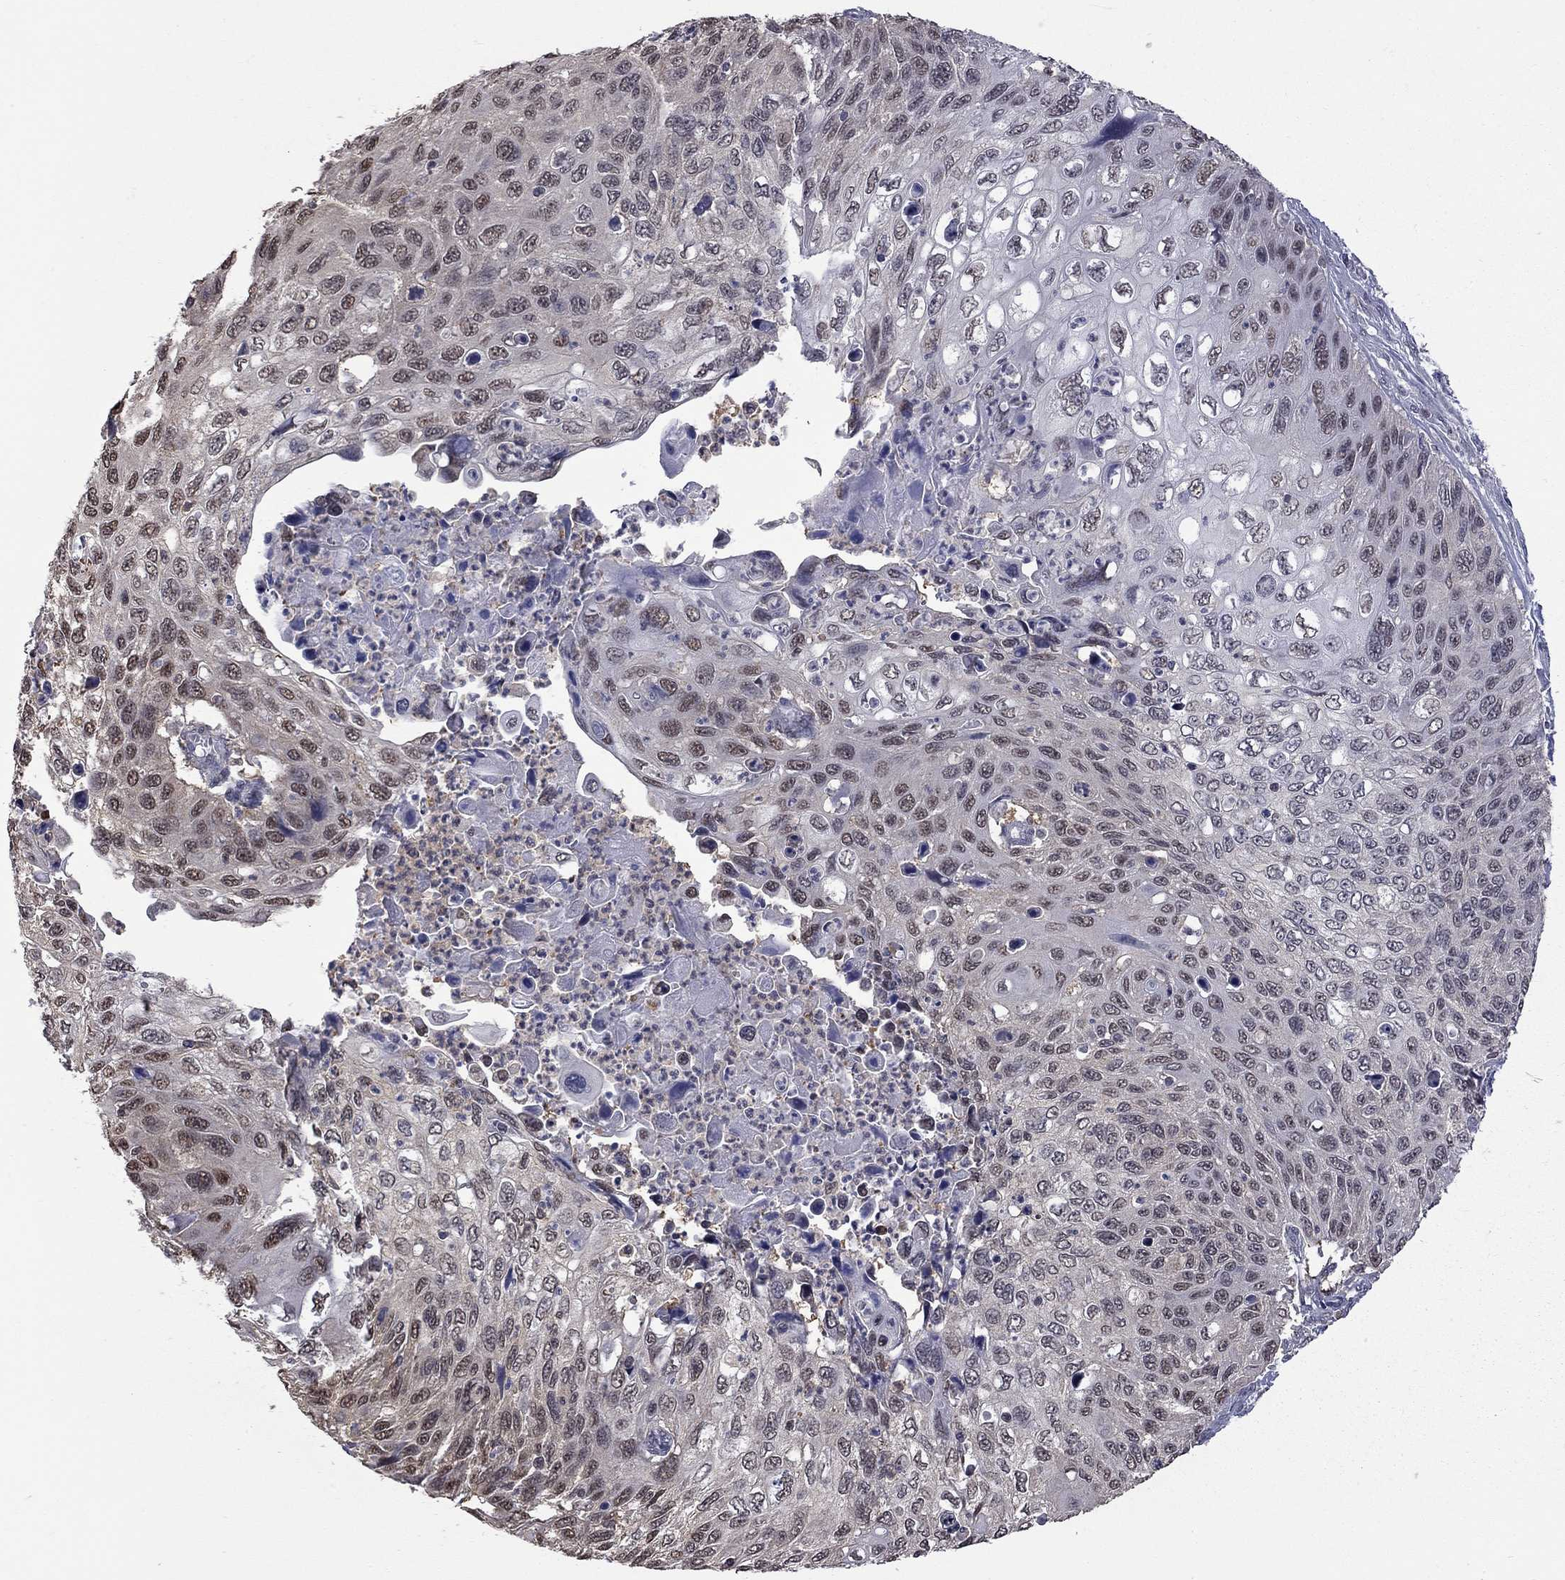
{"staining": {"intensity": "weak", "quantity": "<25%", "location": "nuclear"}, "tissue": "cervical cancer", "cell_type": "Tumor cells", "image_type": "cancer", "snomed": [{"axis": "morphology", "description": "Squamous cell carcinoma, NOS"}, {"axis": "topography", "description": "Cervix"}], "caption": "The IHC histopathology image has no significant expression in tumor cells of squamous cell carcinoma (cervical) tissue. Nuclei are stained in blue.", "gene": "RFWD3", "patient": {"sex": "female", "age": 70}}